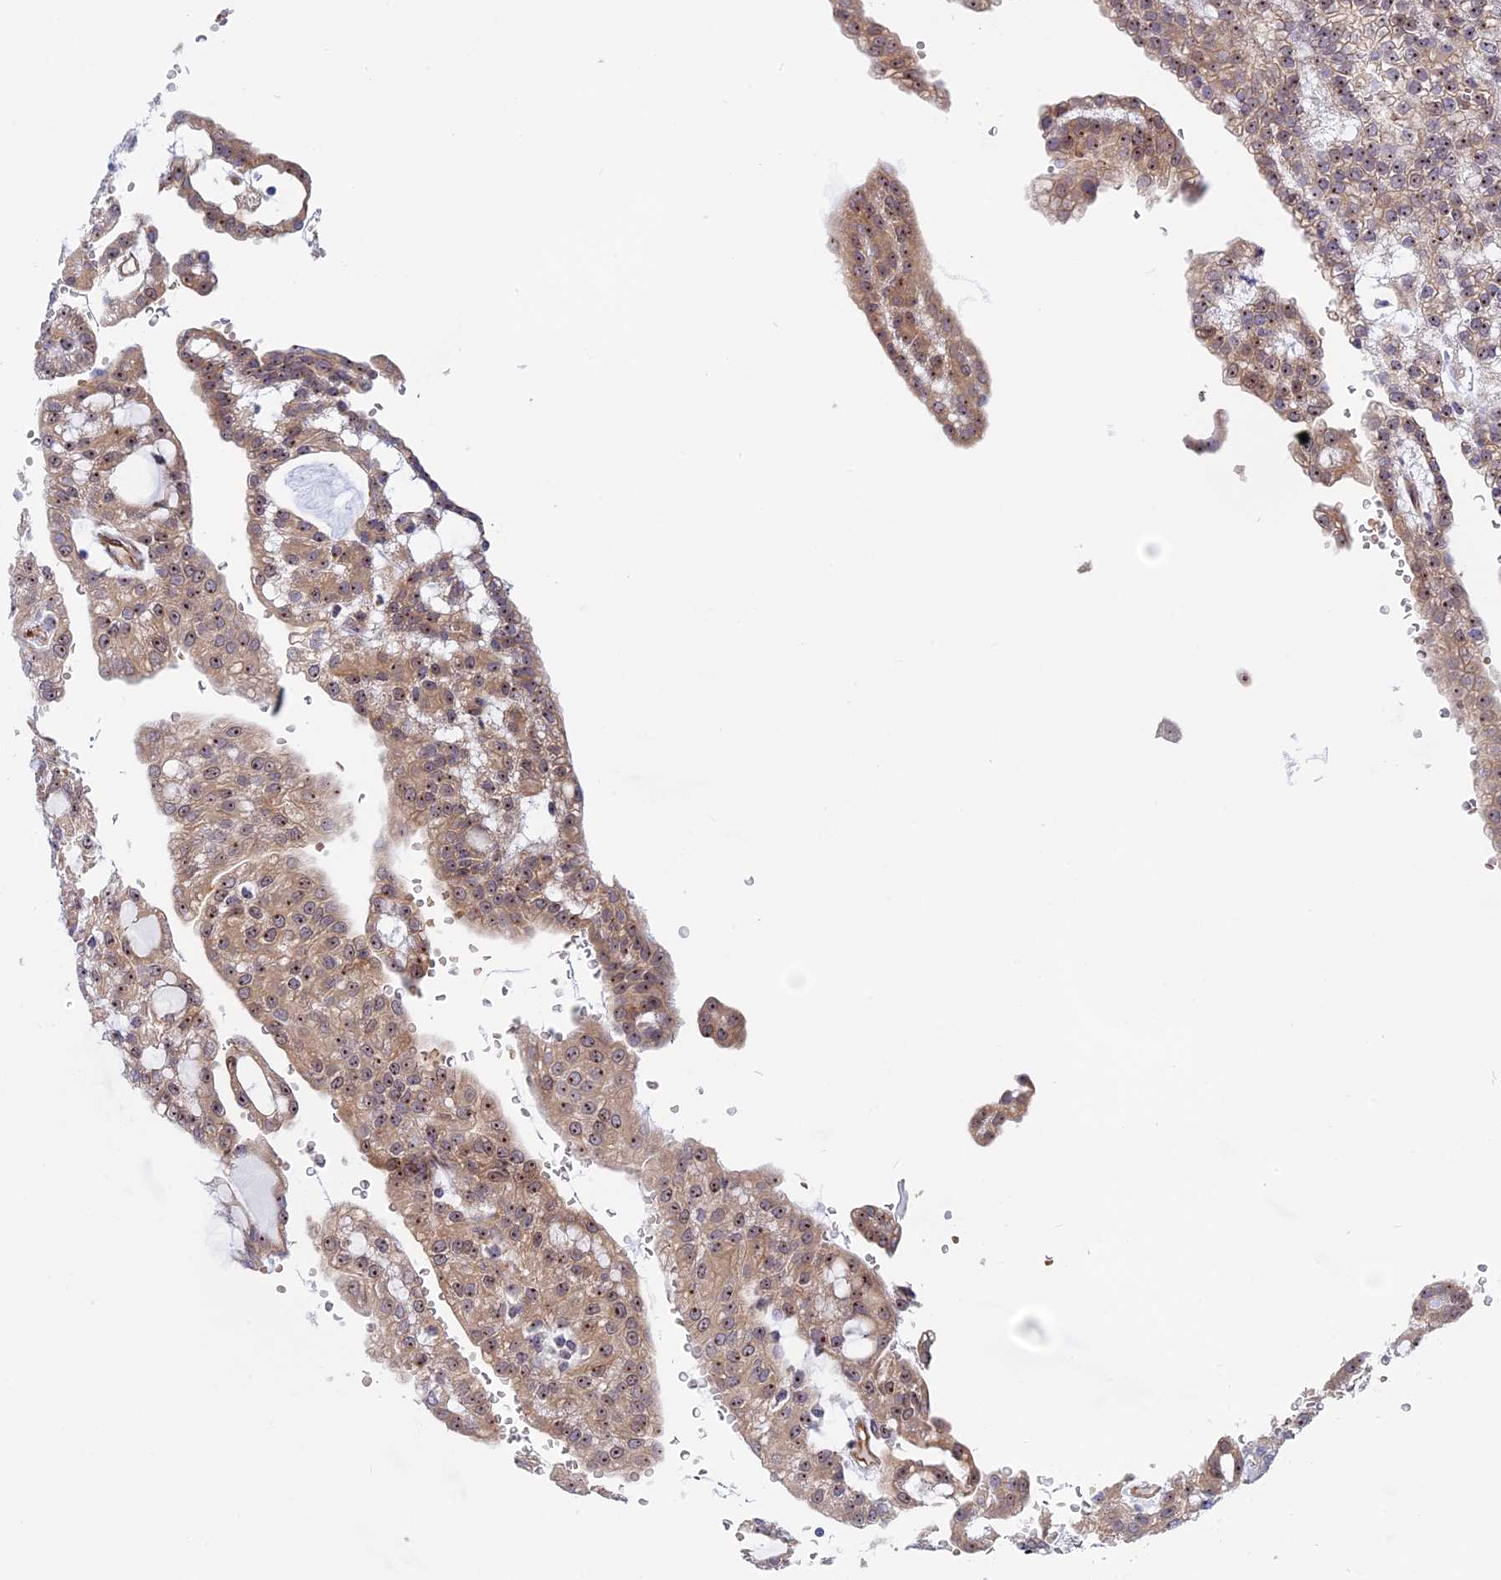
{"staining": {"intensity": "moderate", "quantity": ">75%", "location": "cytoplasmic/membranous,nuclear"}, "tissue": "renal cancer", "cell_type": "Tumor cells", "image_type": "cancer", "snomed": [{"axis": "morphology", "description": "Adenocarcinoma, NOS"}, {"axis": "topography", "description": "Kidney"}], "caption": "Renal cancer (adenocarcinoma) stained with IHC shows moderate cytoplasmic/membranous and nuclear staining in approximately >75% of tumor cells. The protein is shown in brown color, while the nuclei are stained blue.", "gene": "DBNDD1", "patient": {"sex": "male", "age": 63}}